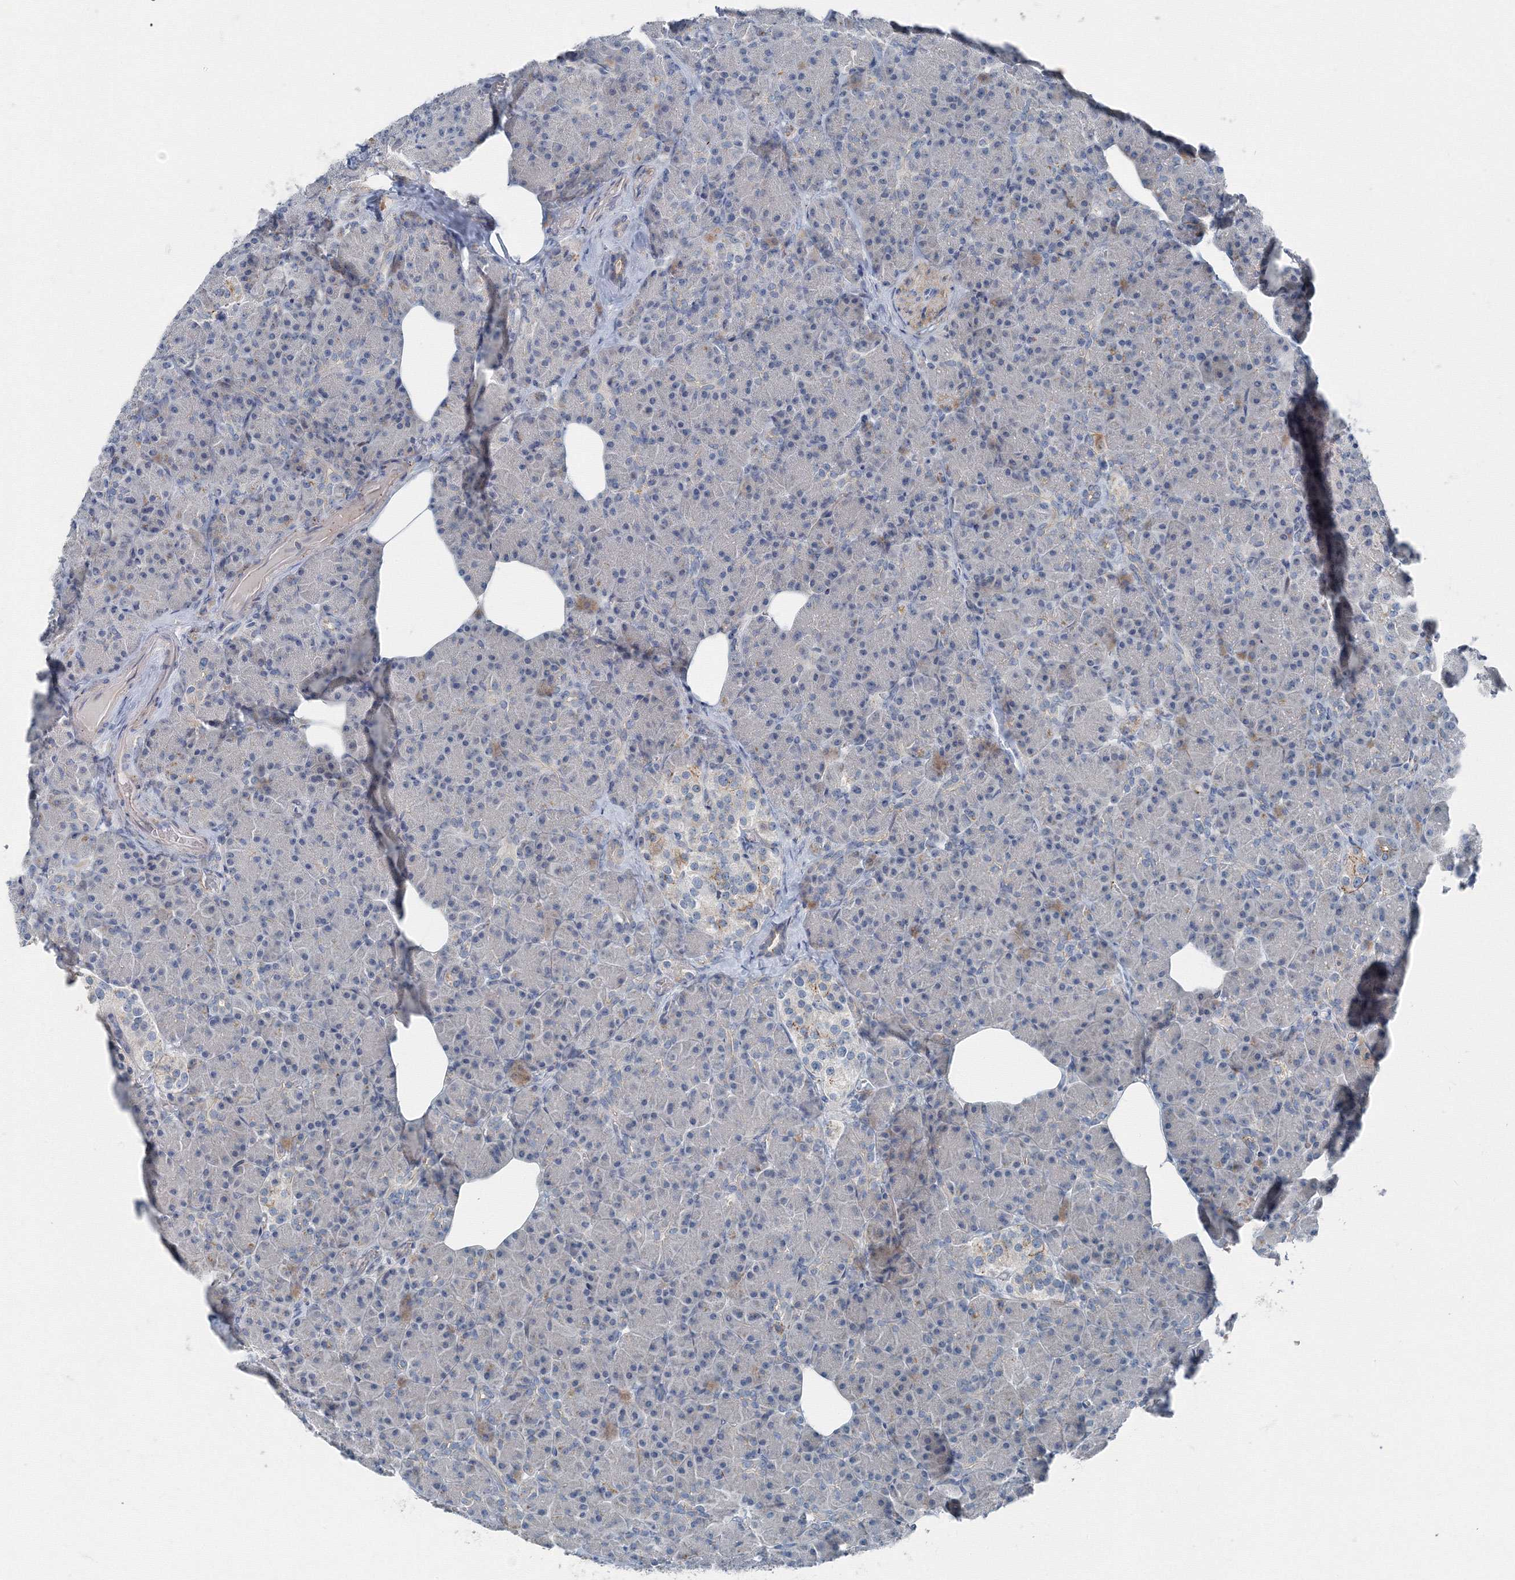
{"staining": {"intensity": "negative", "quantity": "none", "location": "none"}, "tissue": "pancreas", "cell_type": "Exocrine glandular cells", "image_type": "normal", "snomed": [{"axis": "morphology", "description": "Normal tissue, NOS"}, {"axis": "topography", "description": "Pancreas"}], "caption": "Immunohistochemistry (IHC) micrograph of benign pancreas: human pancreas stained with DAB reveals no significant protein expression in exocrine glandular cells.", "gene": "AASDH", "patient": {"sex": "female", "age": 43}}